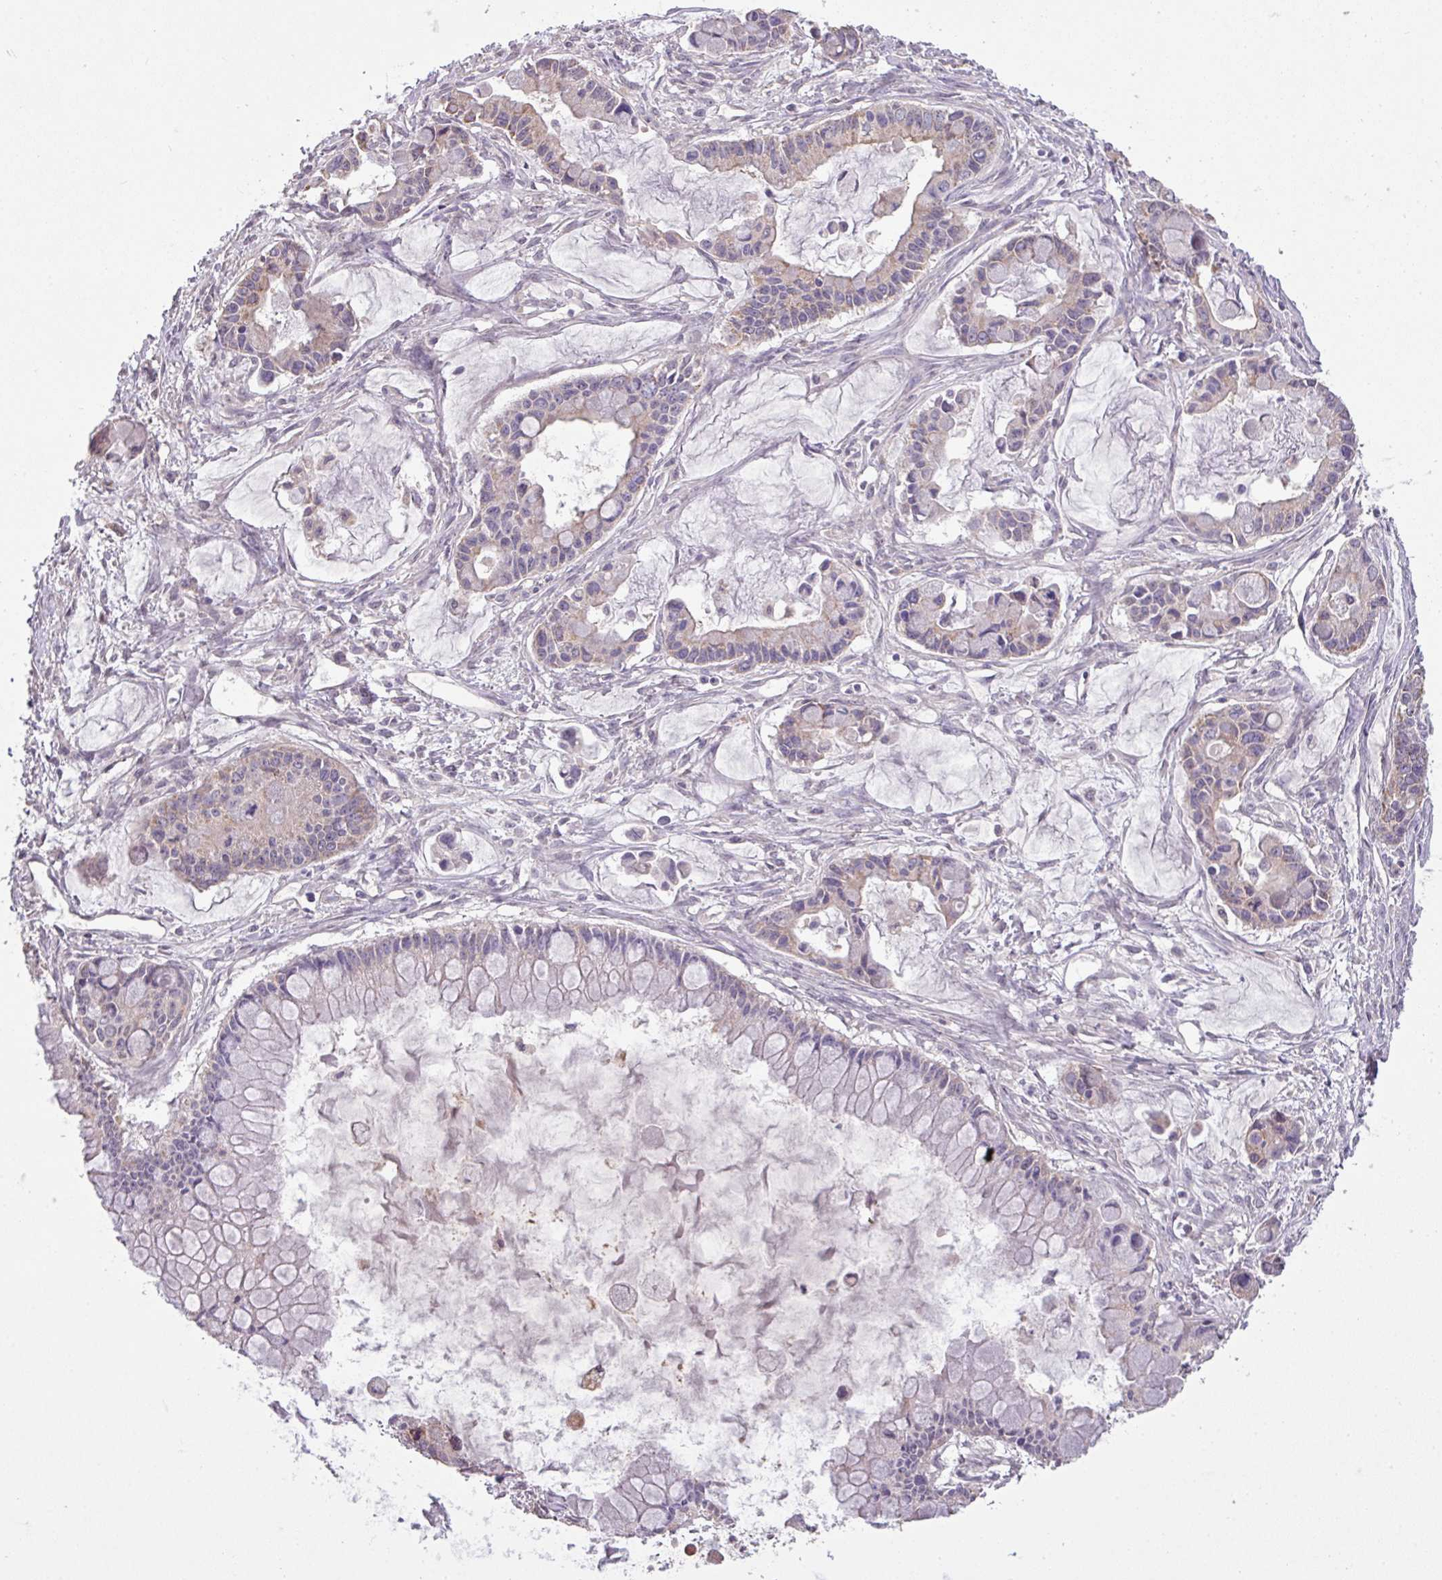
{"staining": {"intensity": "weak", "quantity": "25%-75%", "location": "cytoplasmic/membranous"}, "tissue": "ovarian cancer", "cell_type": "Tumor cells", "image_type": "cancer", "snomed": [{"axis": "morphology", "description": "Cystadenocarcinoma, mucinous, NOS"}, {"axis": "topography", "description": "Ovary"}], "caption": "A brown stain shows weak cytoplasmic/membranous positivity of a protein in ovarian mucinous cystadenocarcinoma tumor cells.", "gene": "PRADC1", "patient": {"sex": "female", "age": 63}}